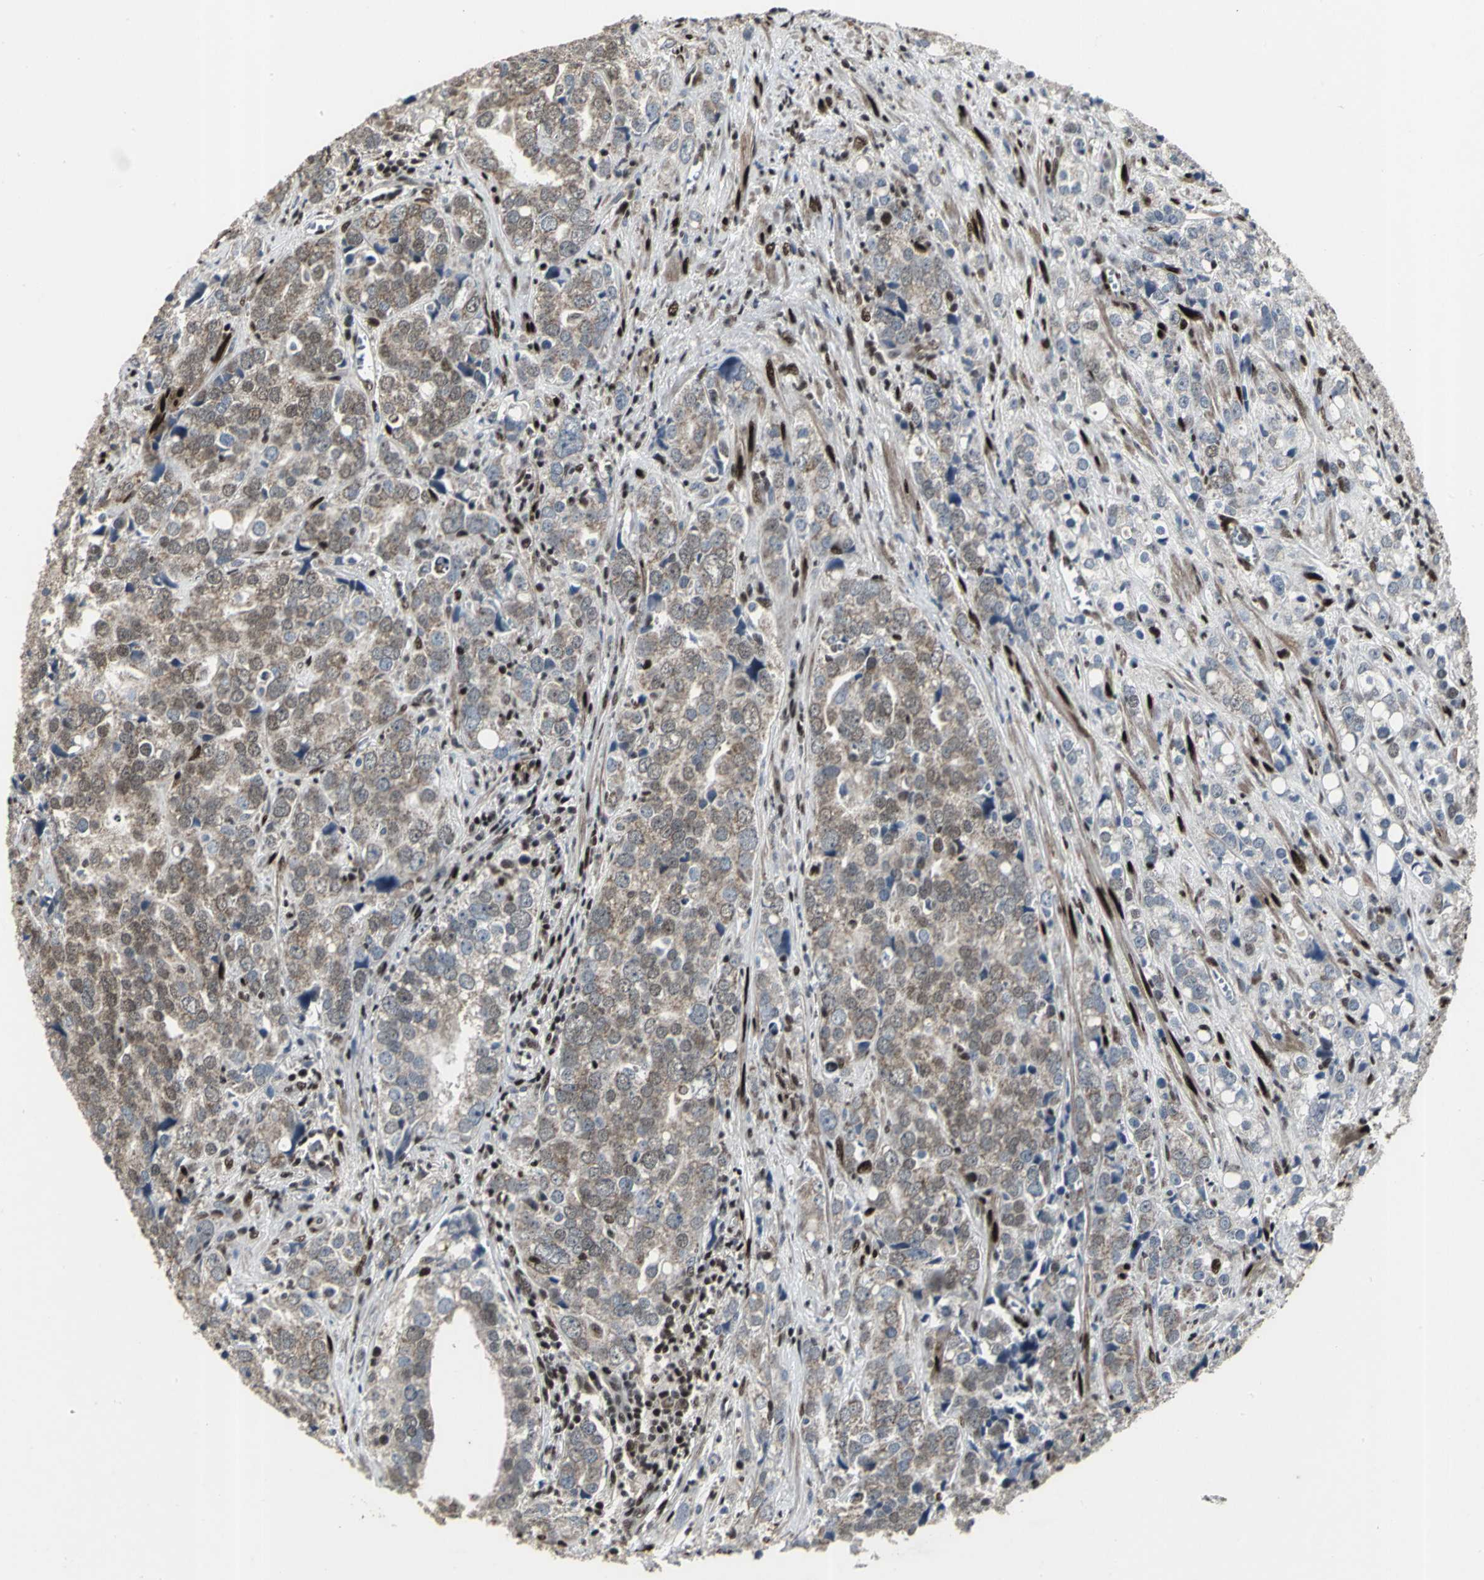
{"staining": {"intensity": "moderate", "quantity": ">75%", "location": "cytoplasmic/membranous,nuclear"}, "tissue": "prostate cancer", "cell_type": "Tumor cells", "image_type": "cancer", "snomed": [{"axis": "morphology", "description": "Adenocarcinoma, High grade"}, {"axis": "topography", "description": "Prostate"}], "caption": "An image of prostate cancer stained for a protein reveals moderate cytoplasmic/membranous and nuclear brown staining in tumor cells. The staining was performed using DAB (3,3'-diaminobenzidine) to visualize the protein expression in brown, while the nuclei were stained in blue with hematoxylin (Magnification: 20x).", "gene": "SRF", "patient": {"sex": "male", "age": 71}}